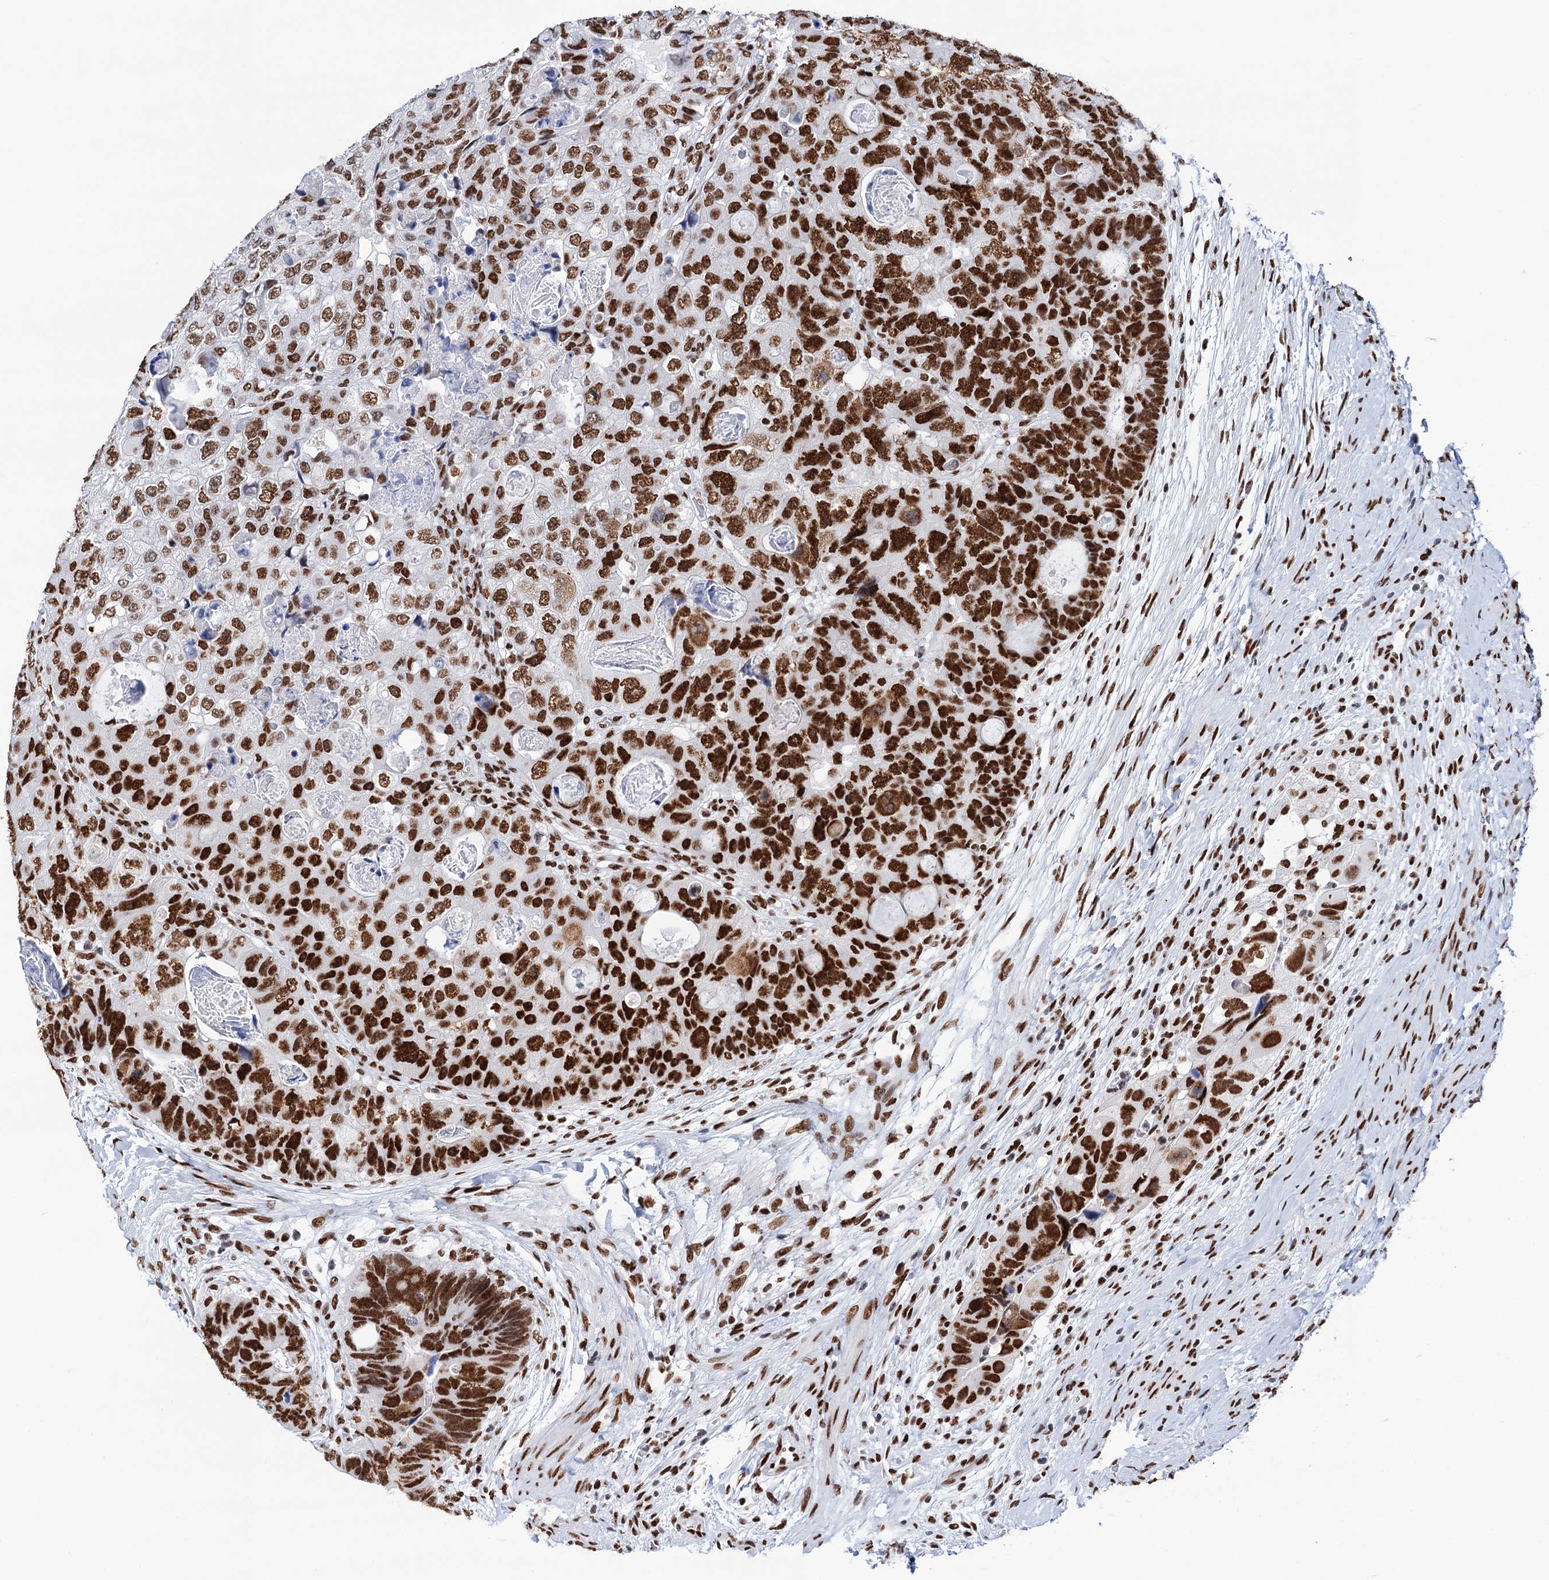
{"staining": {"intensity": "strong", "quantity": ">75%", "location": "nuclear"}, "tissue": "colorectal cancer", "cell_type": "Tumor cells", "image_type": "cancer", "snomed": [{"axis": "morphology", "description": "Adenocarcinoma, NOS"}, {"axis": "topography", "description": "Rectum"}], "caption": "A high amount of strong nuclear staining is appreciated in about >75% of tumor cells in colorectal adenocarcinoma tissue. Using DAB (3,3'-diaminobenzidine) (brown) and hematoxylin (blue) stains, captured at high magnification using brightfield microscopy.", "gene": "MATR3", "patient": {"sex": "male", "age": 59}}